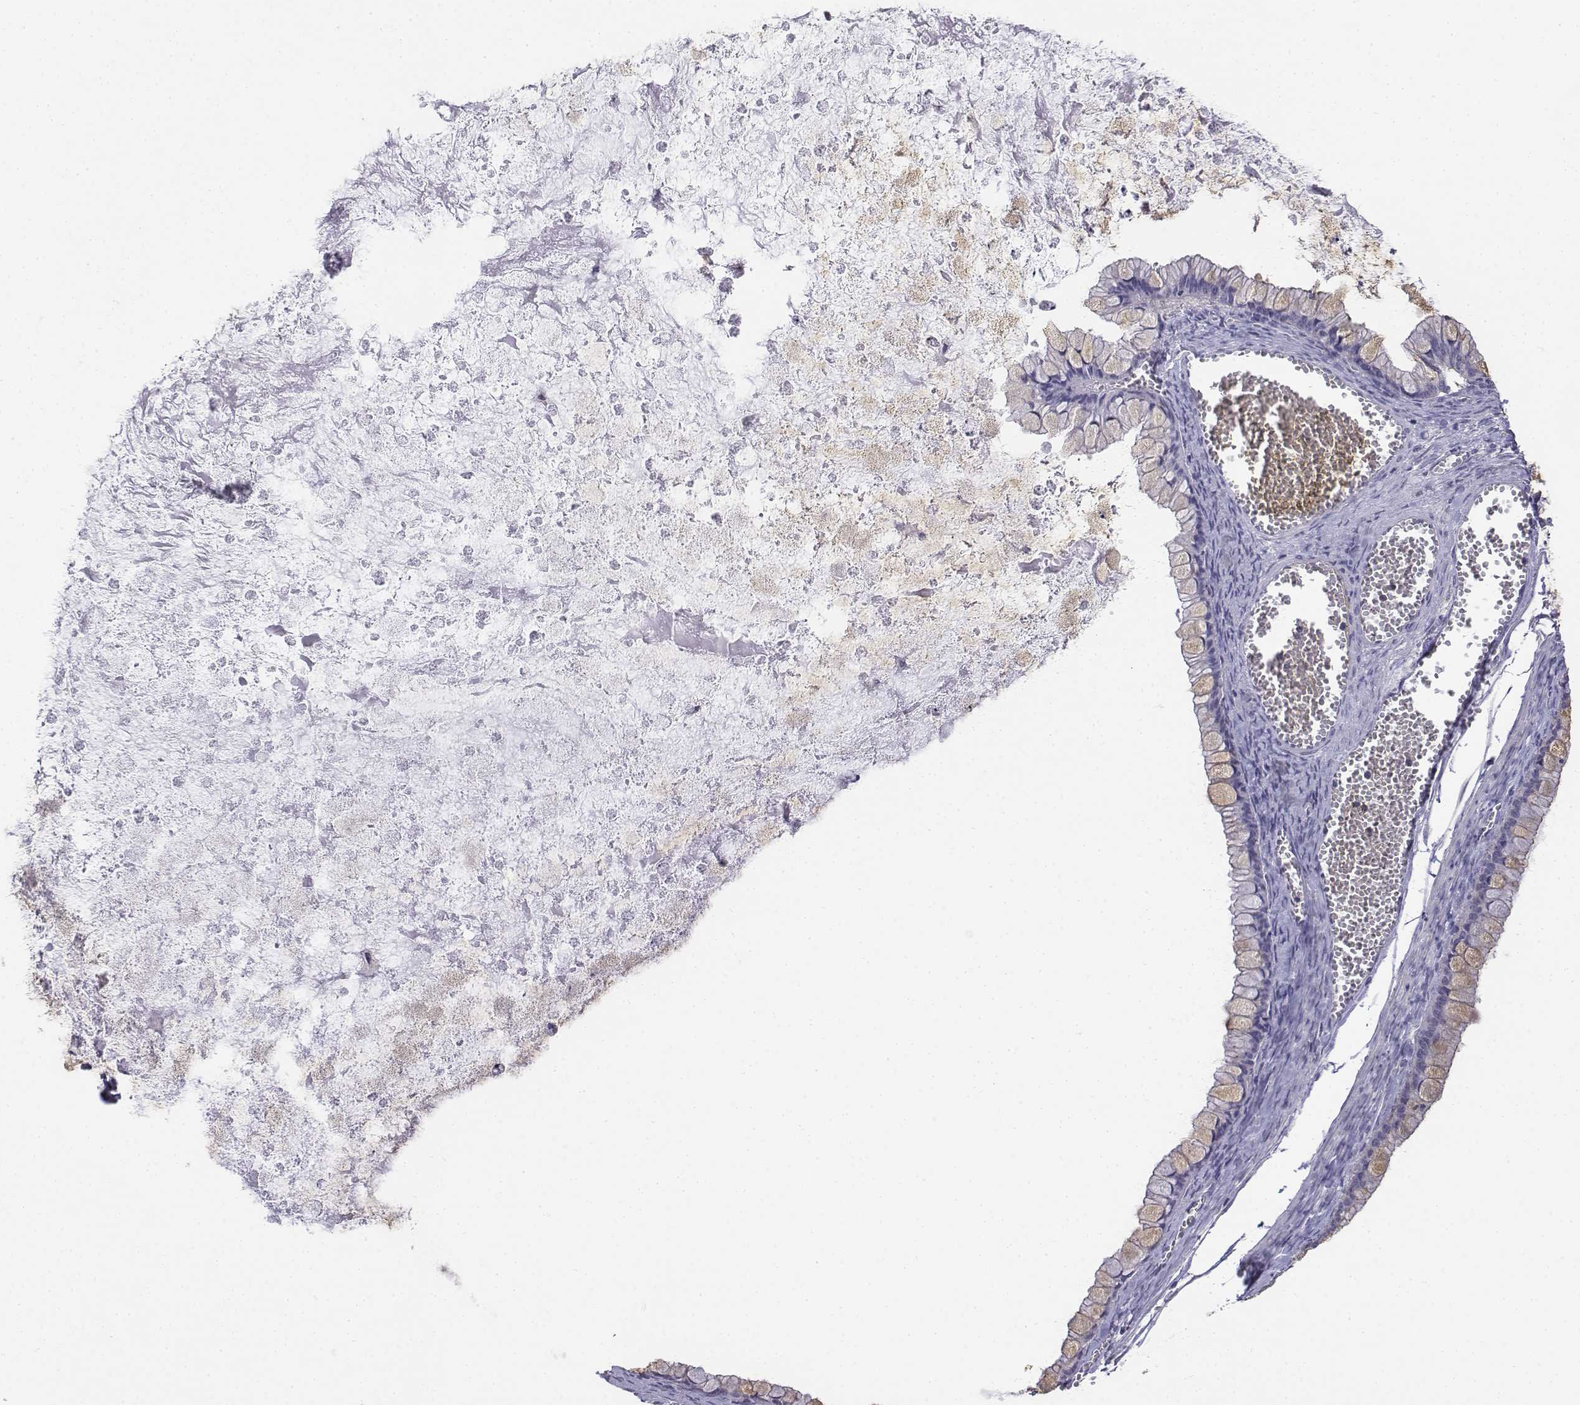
{"staining": {"intensity": "negative", "quantity": "none", "location": "none"}, "tissue": "ovarian cancer", "cell_type": "Tumor cells", "image_type": "cancer", "snomed": [{"axis": "morphology", "description": "Cystadenocarcinoma, mucinous, NOS"}, {"axis": "topography", "description": "Ovary"}], "caption": "IHC of ovarian cancer (mucinous cystadenocarcinoma) demonstrates no staining in tumor cells.", "gene": "LGSN", "patient": {"sex": "female", "age": 67}}